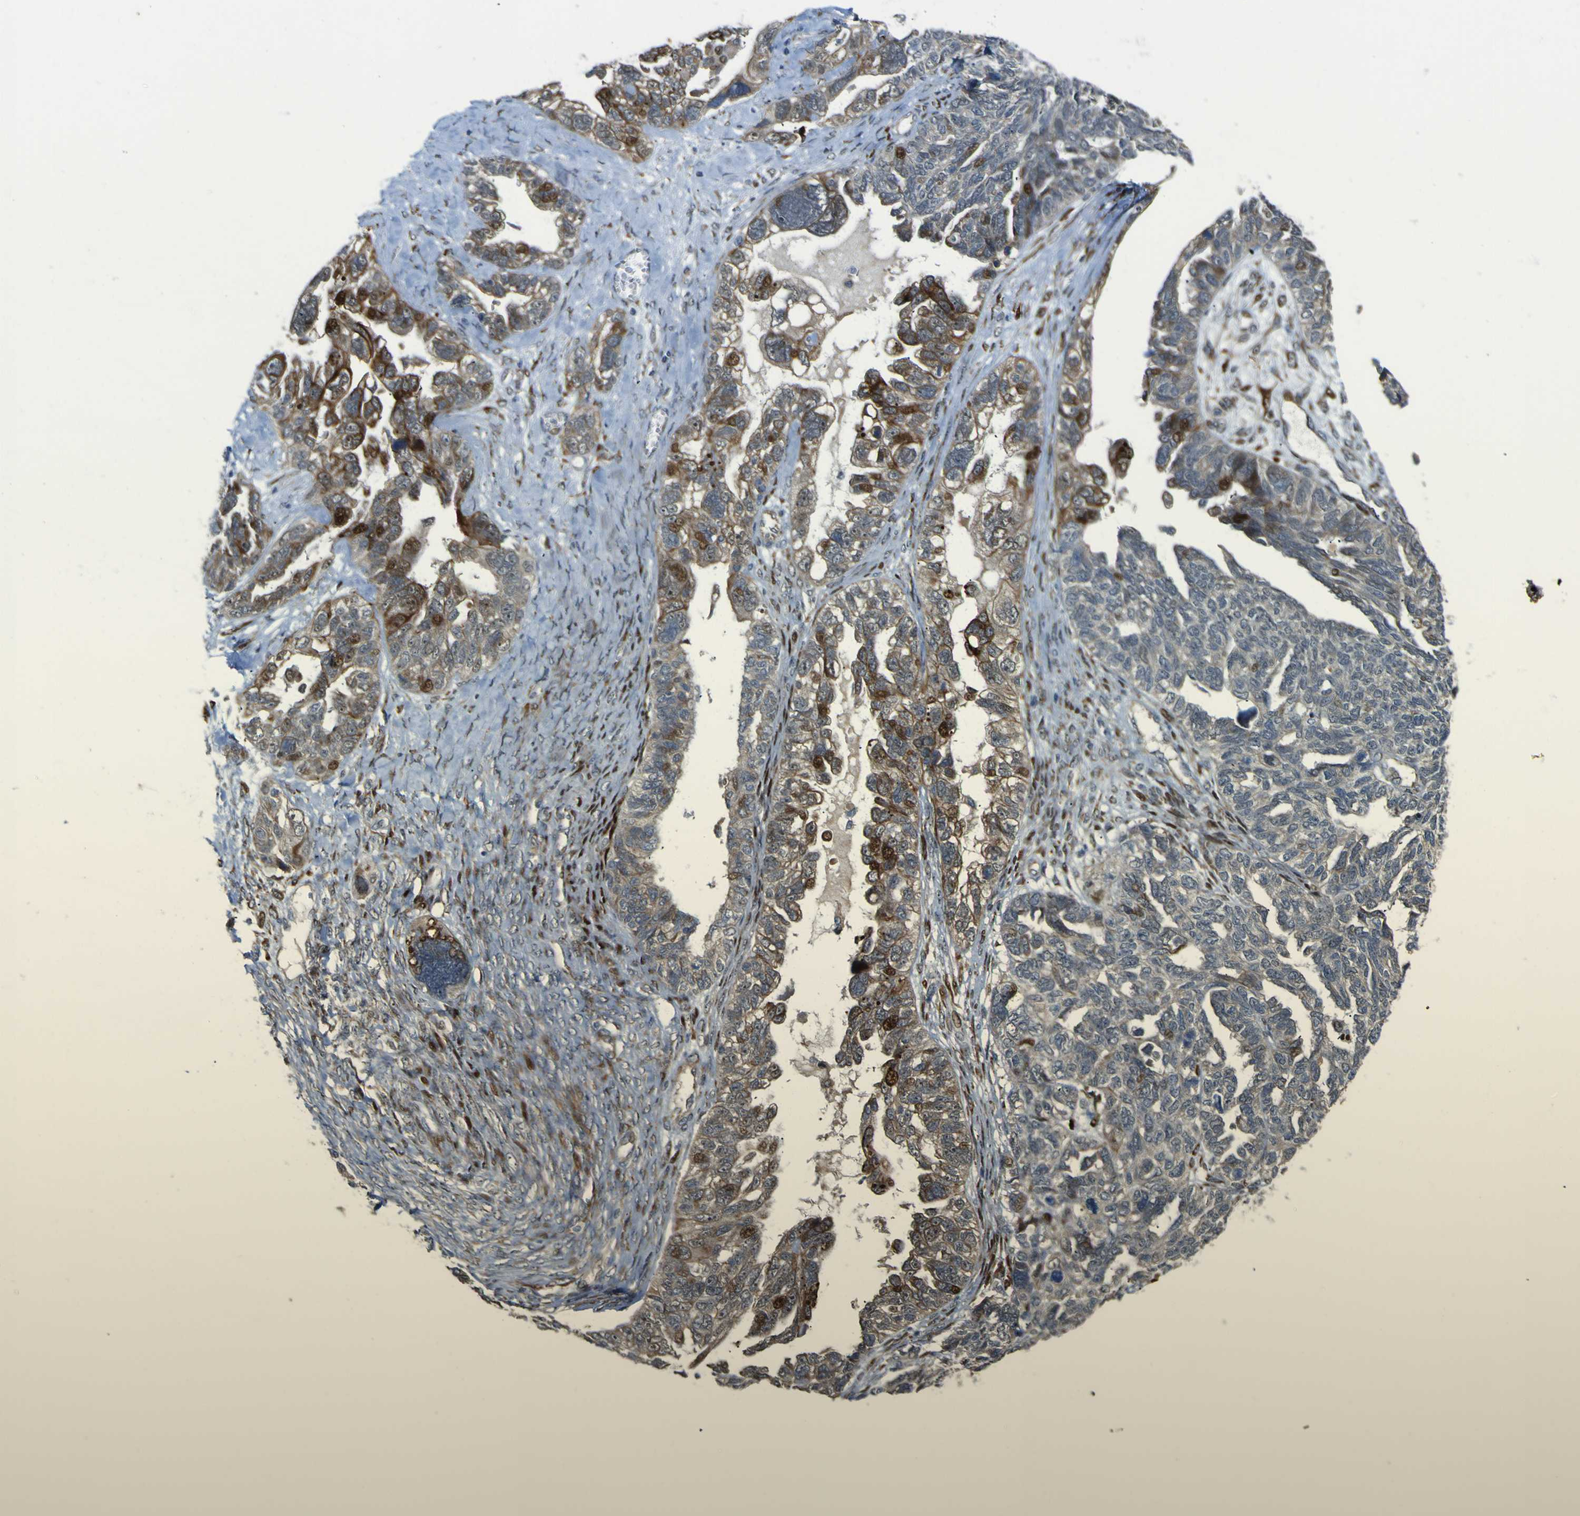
{"staining": {"intensity": "strong", "quantity": "<25%", "location": "cytoplasmic/membranous"}, "tissue": "ovarian cancer", "cell_type": "Tumor cells", "image_type": "cancer", "snomed": [{"axis": "morphology", "description": "Cystadenocarcinoma, serous, NOS"}, {"axis": "topography", "description": "Ovary"}], "caption": "Tumor cells show medium levels of strong cytoplasmic/membranous expression in approximately <25% of cells in ovarian cancer (serous cystadenocarcinoma).", "gene": "LBHD1", "patient": {"sex": "female", "age": 79}}